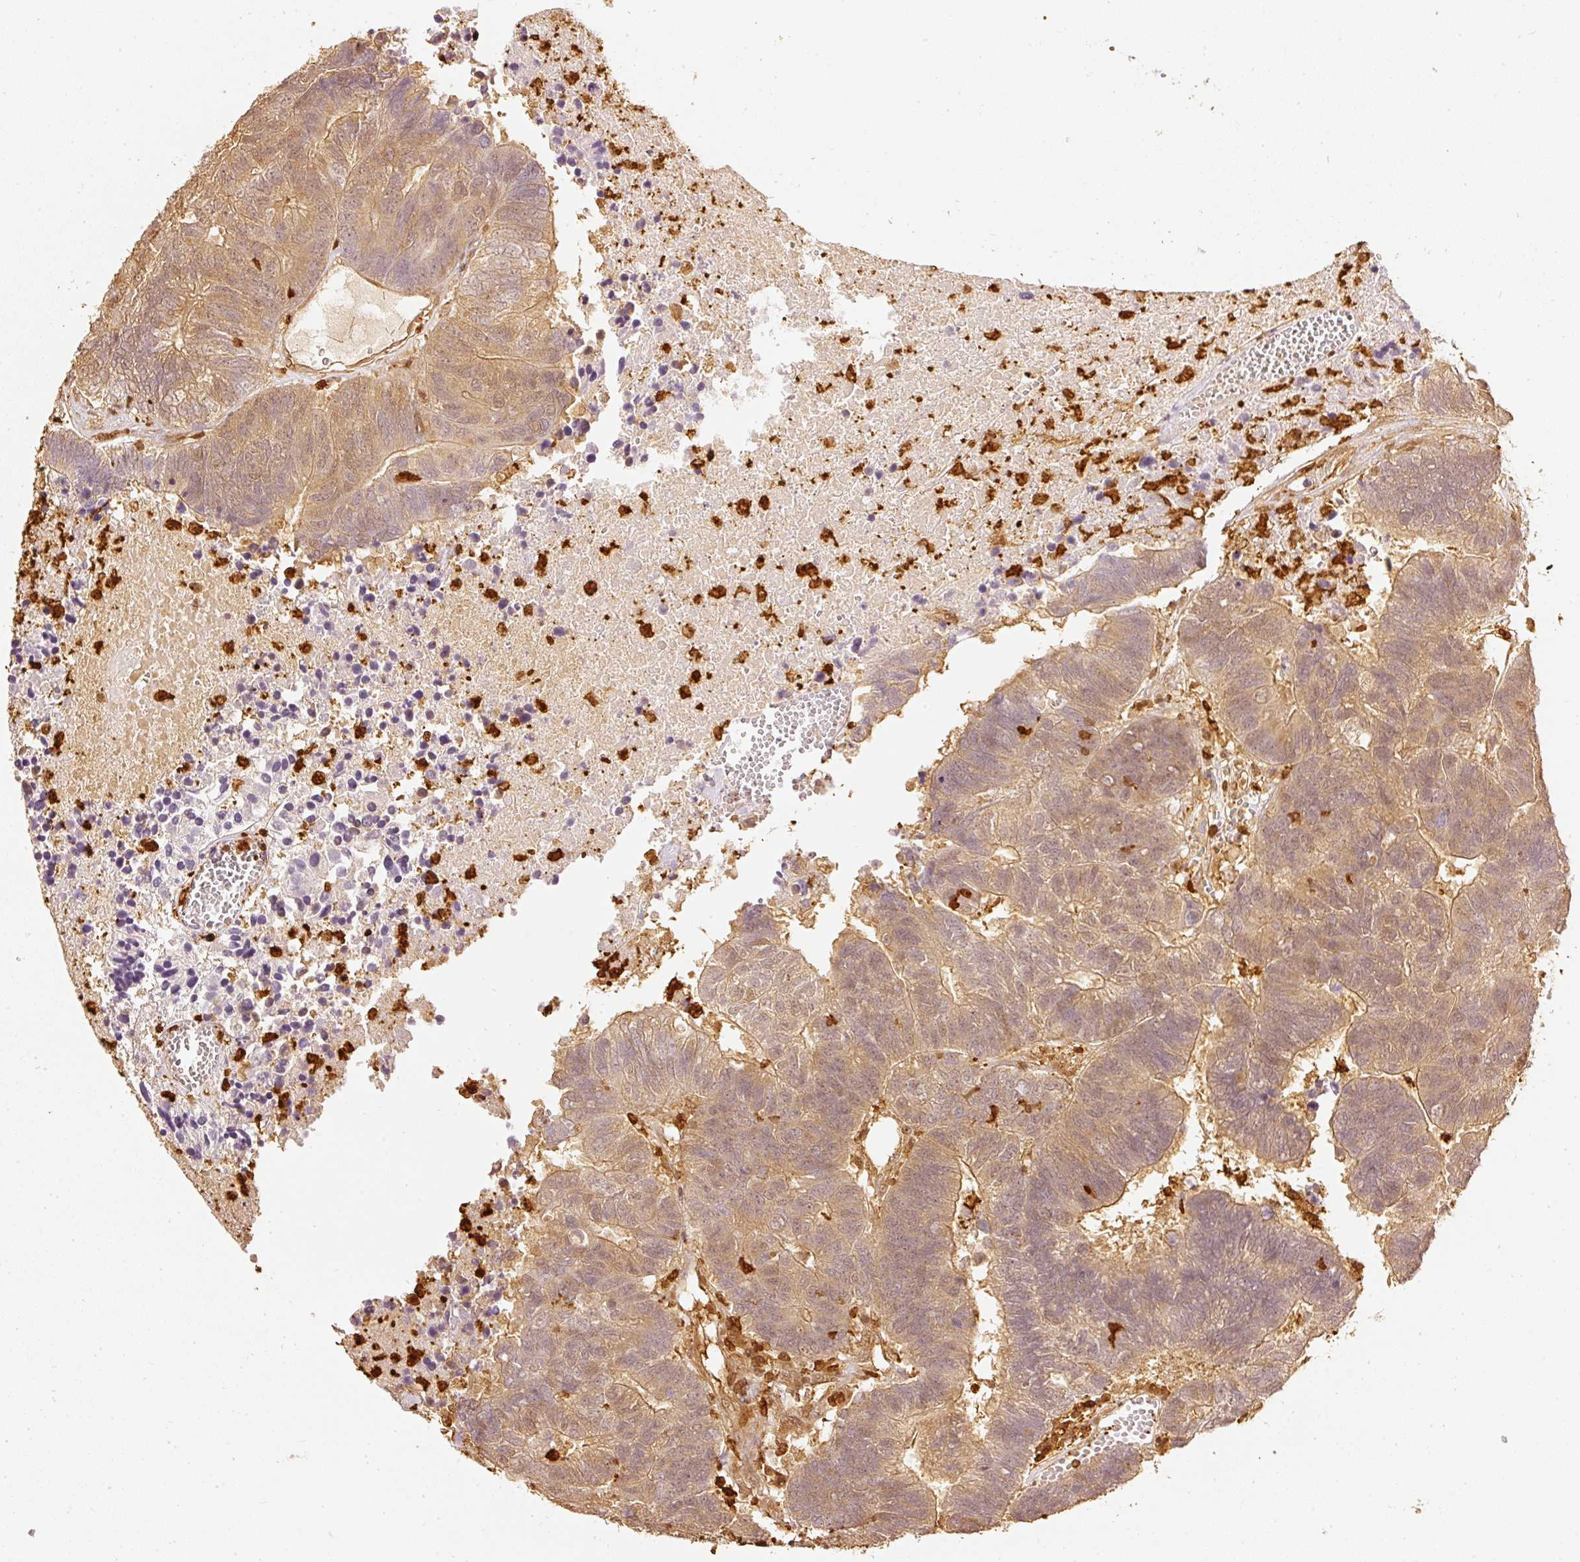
{"staining": {"intensity": "moderate", "quantity": ">75%", "location": "cytoplasmic/membranous,nuclear"}, "tissue": "colorectal cancer", "cell_type": "Tumor cells", "image_type": "cancer", "snomed": [{"axis": "morphology", "description": "Adenocarcinoma, NOS"}, {"axis": "topography", "description": "Colon"}], "caption": "There is medium levels of moderate cytoplasmic/membranous and nuclear positivity in tumor cells of colorectal adenocarcinoma, as demonstrated by immunohistochemical staining (brown color).", "gene": "PFN1", "patient": {"sex": "female", "age": 48}}